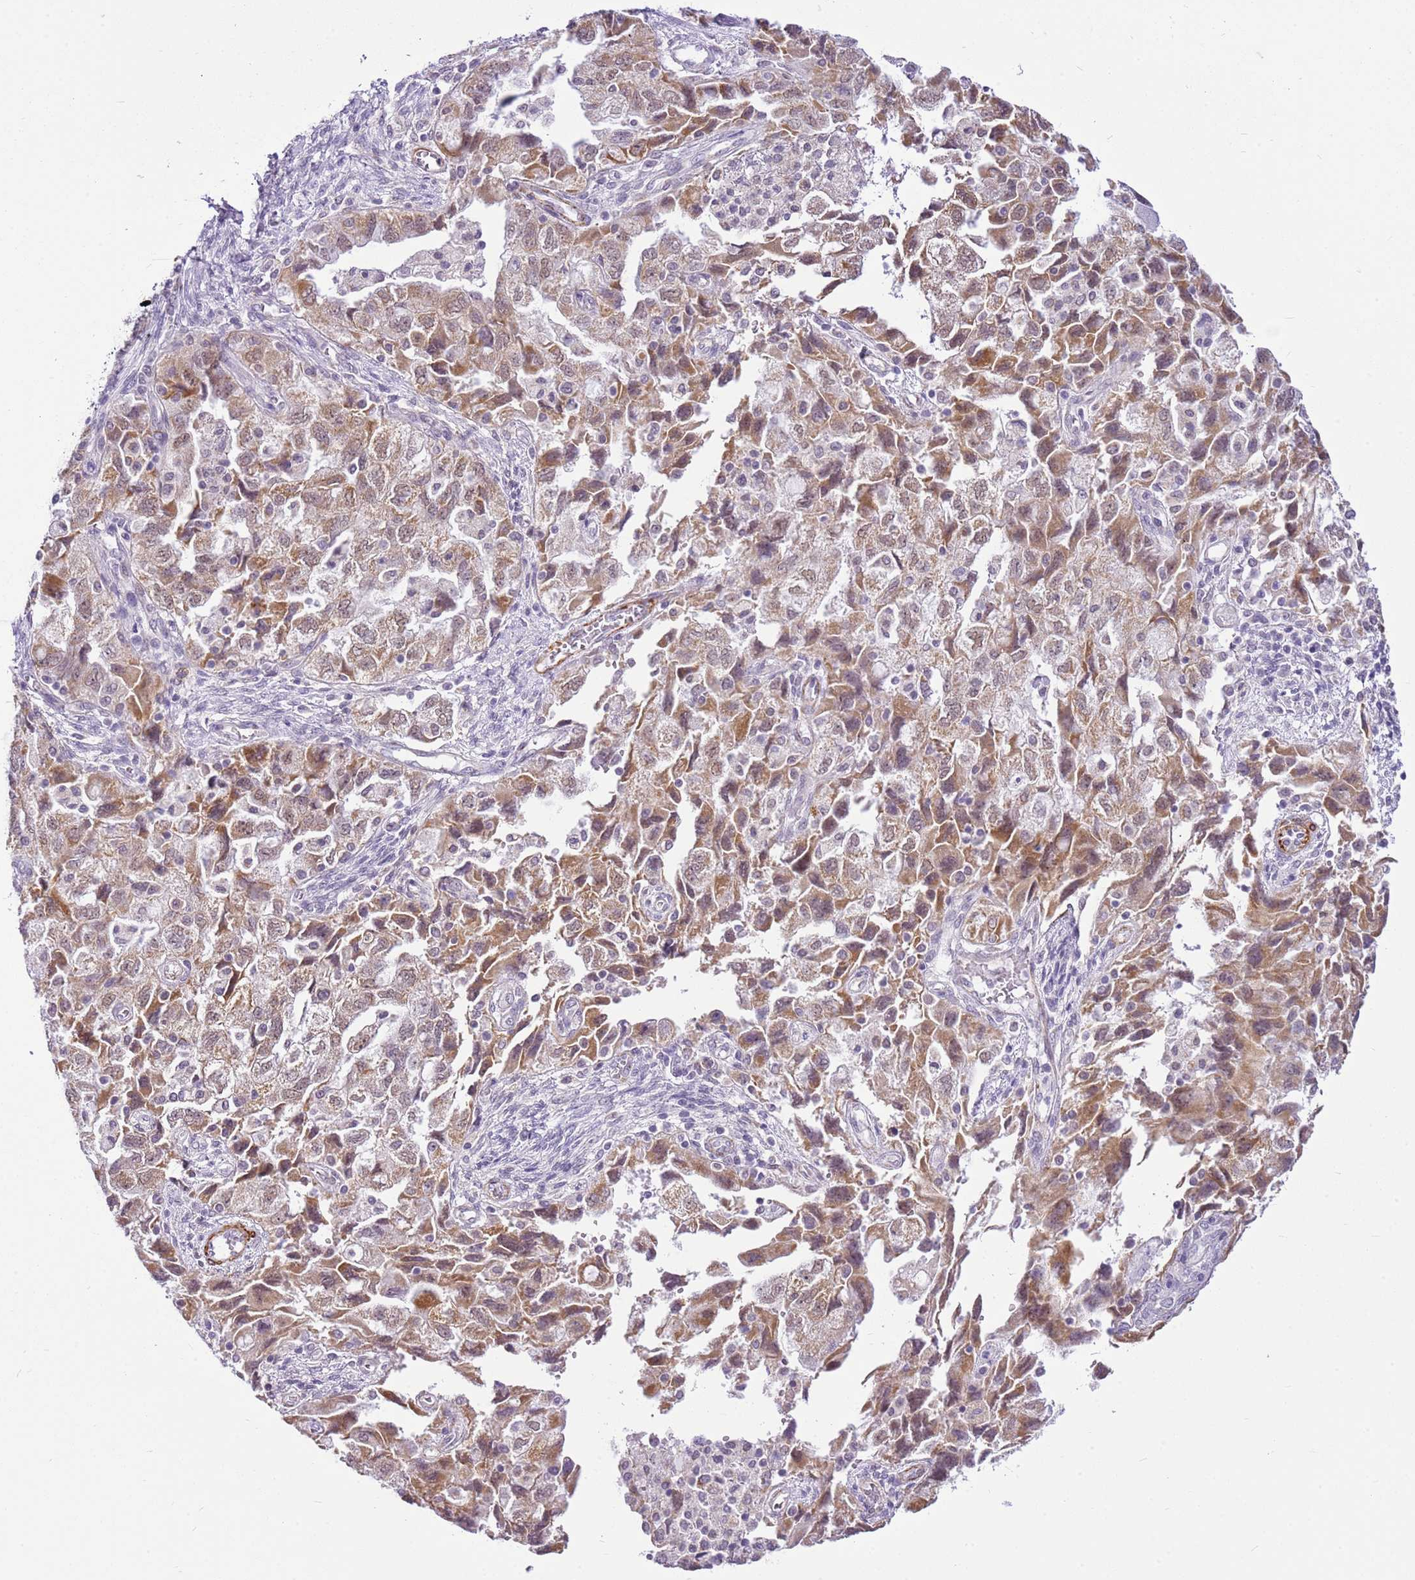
{"staining": {"intensity": "moderate", "quantity": "25%-75%", "location": "cytoplasmic/membranous"}, "tissue": "ovarian cancer", "cell_type": "Tumor cells", "image_type": "cancer", "snomed": [{"axis": "morphology", "description": "Carcinoma, NOS"}, {"axis": "morphology", "description": "Cystadenocarcinoma, serous, NOS"}, {"axis": "topography", "description": "Ovary"}], "caption": "An immunohistochemistry micrograph of tumor tissue is shown. Protein staining in brown shows moderate cytoplasmic/membranous positivity in carcinoma (ovarian) within tumor cells. The protein is stained brown, and the nuclei are stained in blue (DAB IHC with brightfield microscopy, high magnification).", "gene": "SMIM4", "patient": {"sex": "female", "age": 69}}